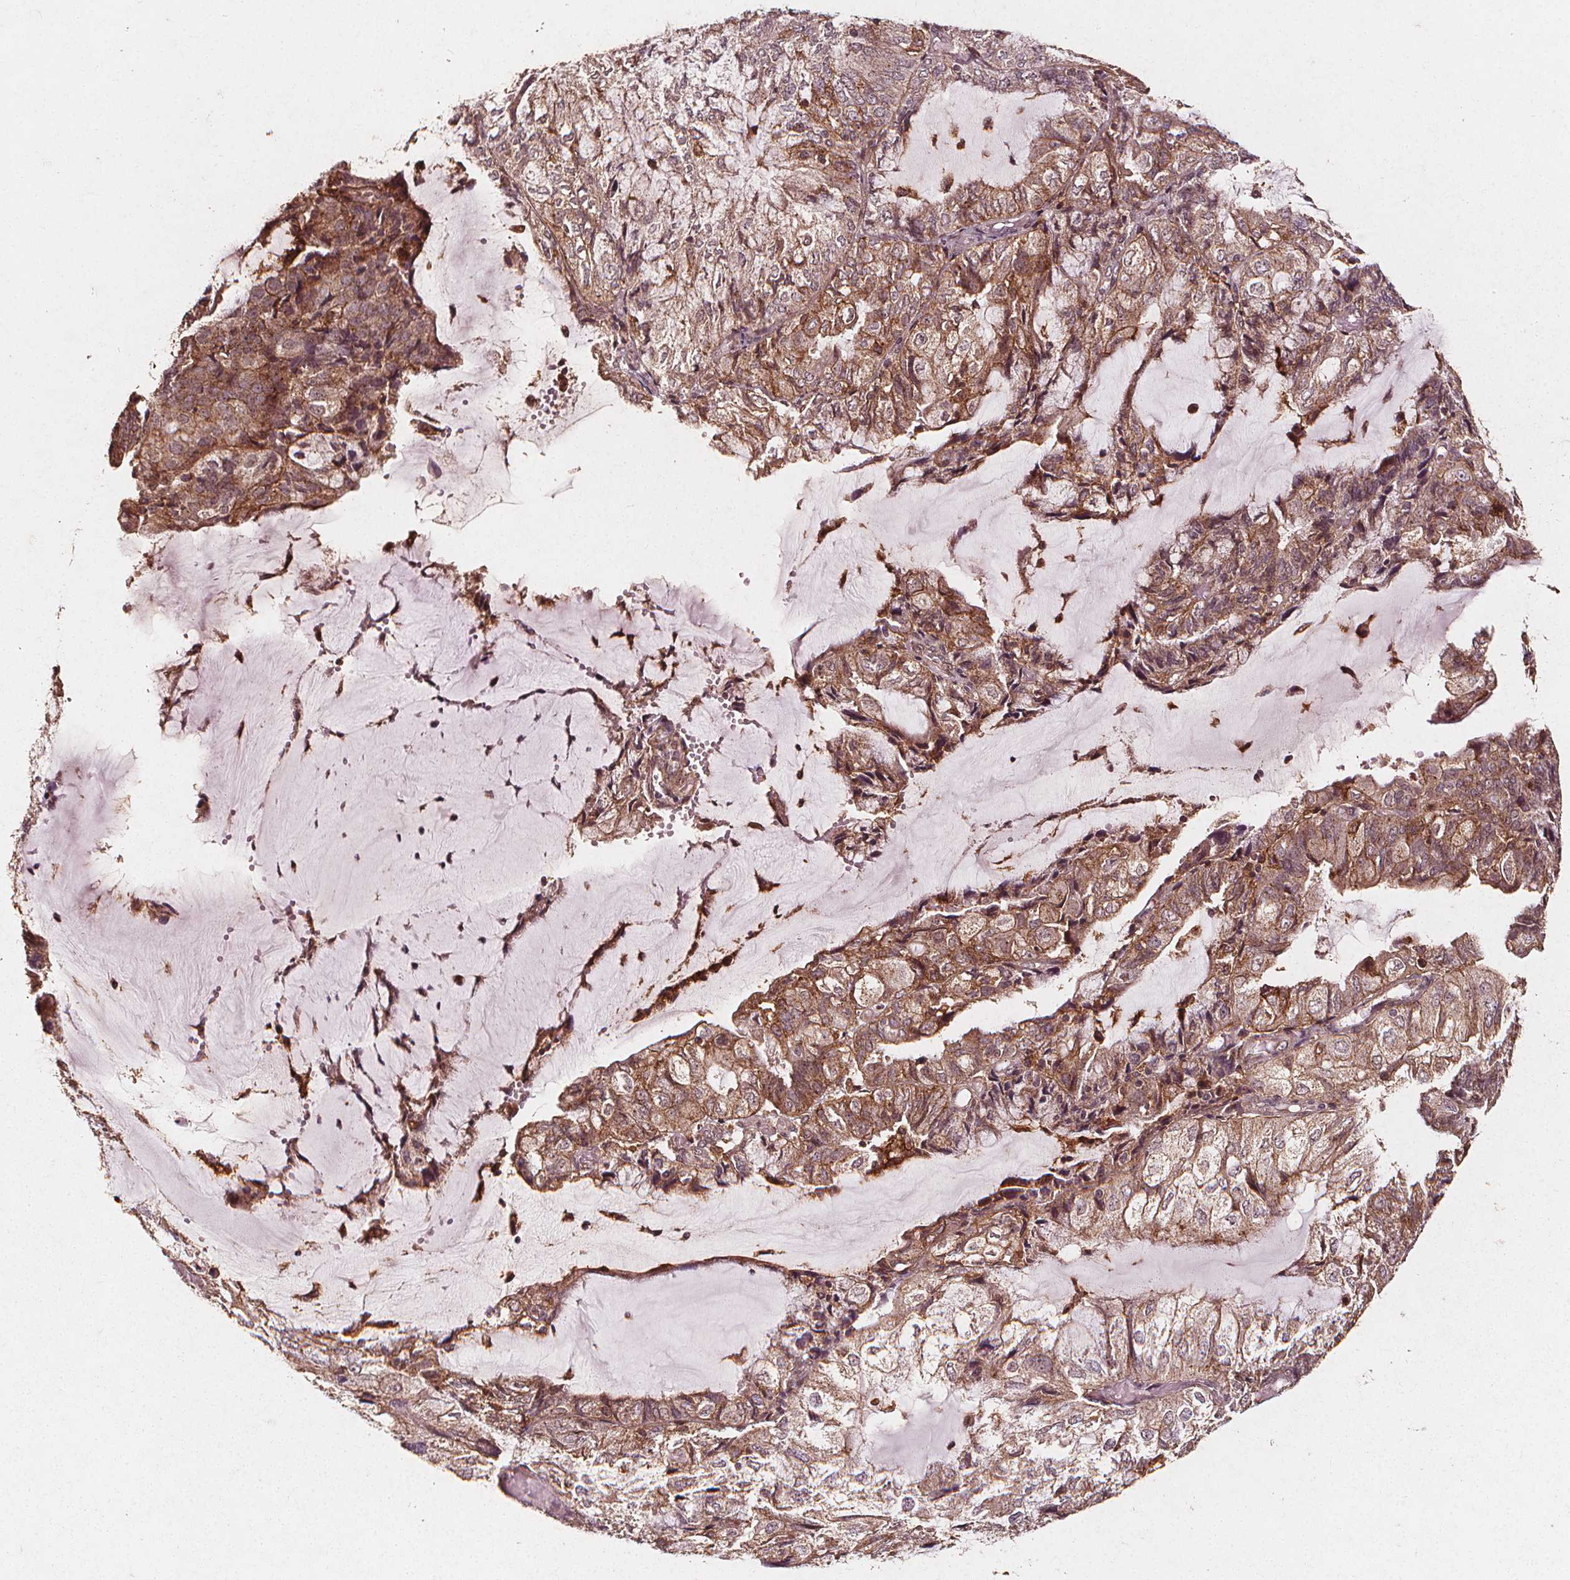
{"staining": {"intensity": "moderate", "quantity": ">75%", "location": "cytoplasmic/membranous"}, "tissue": "endometrial cancer", "cell_type": "Tumor cells", "image_type": "cancer", "snomed": [{"axis": "morphology", "description": "Adenocarcinoma, NOS"}, {"axis": "topography", "description": "Endometrium"}], "caption": "Tumor cells exhibit medium levels of moderate cytoplasmic/membranous expression in about >75% of cells in endometrial adenocarcinoma.", "gene": "ABCA1", "patient": {"sex": "female", "age": 81}}